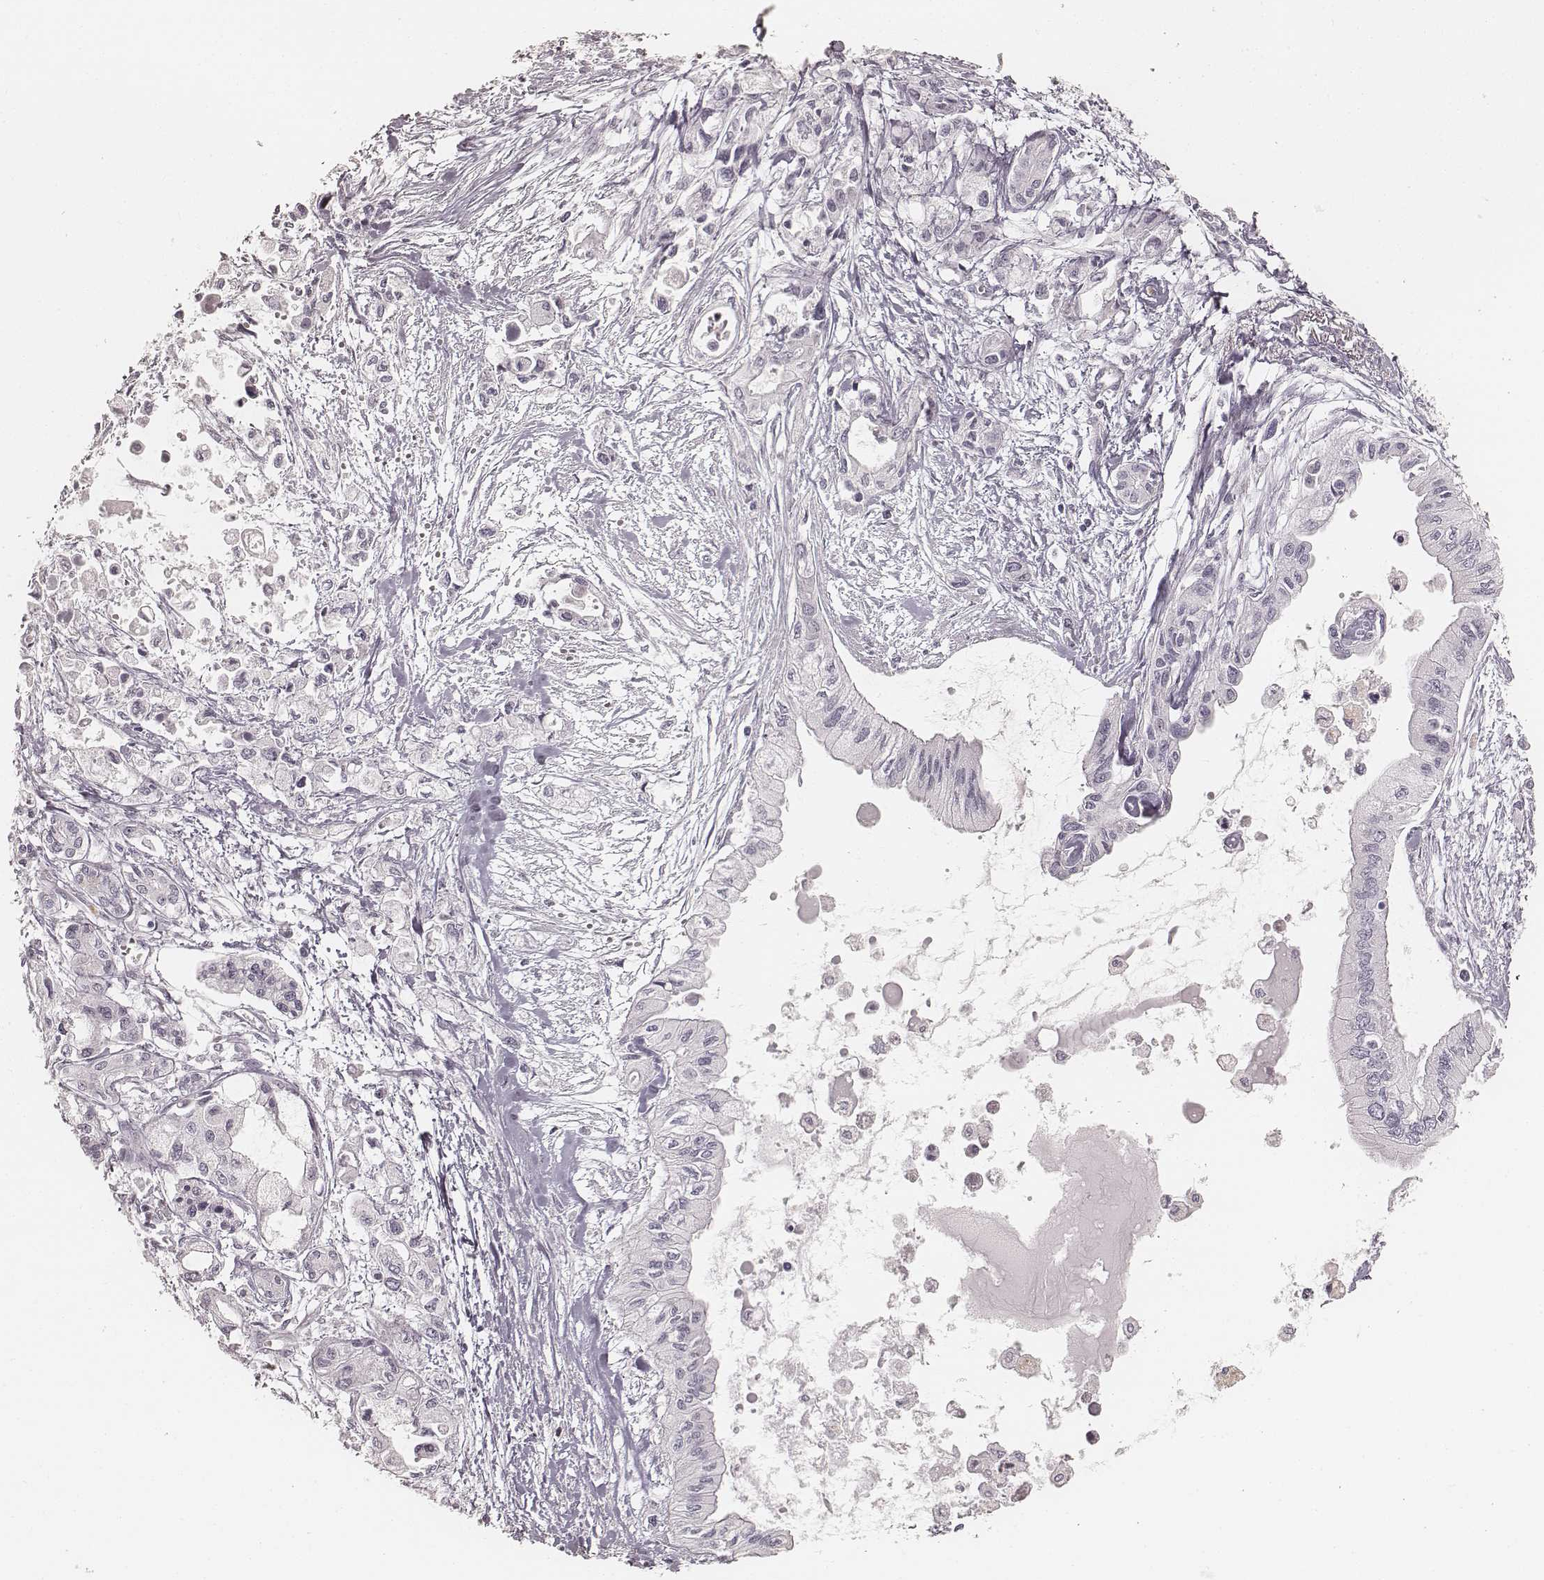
{"staining": {"intensity": "negative", "quantity": "none", "location": "none"}, "tissue": "pancreatic cancer", "cell_type": "Tumor cells", "image_type": "cancer", "snomed": [{"axis": "morphology", "description": "Adenocarcinoma, NOS"}, {"axis": "topography", "description": "Pancreas"}], "caption": "IHC of pancreatic adenocarcinoma reveals no expression in tumor cells.", "gene": "TEX37", "patient": {"sex": "female", "age": 61}}